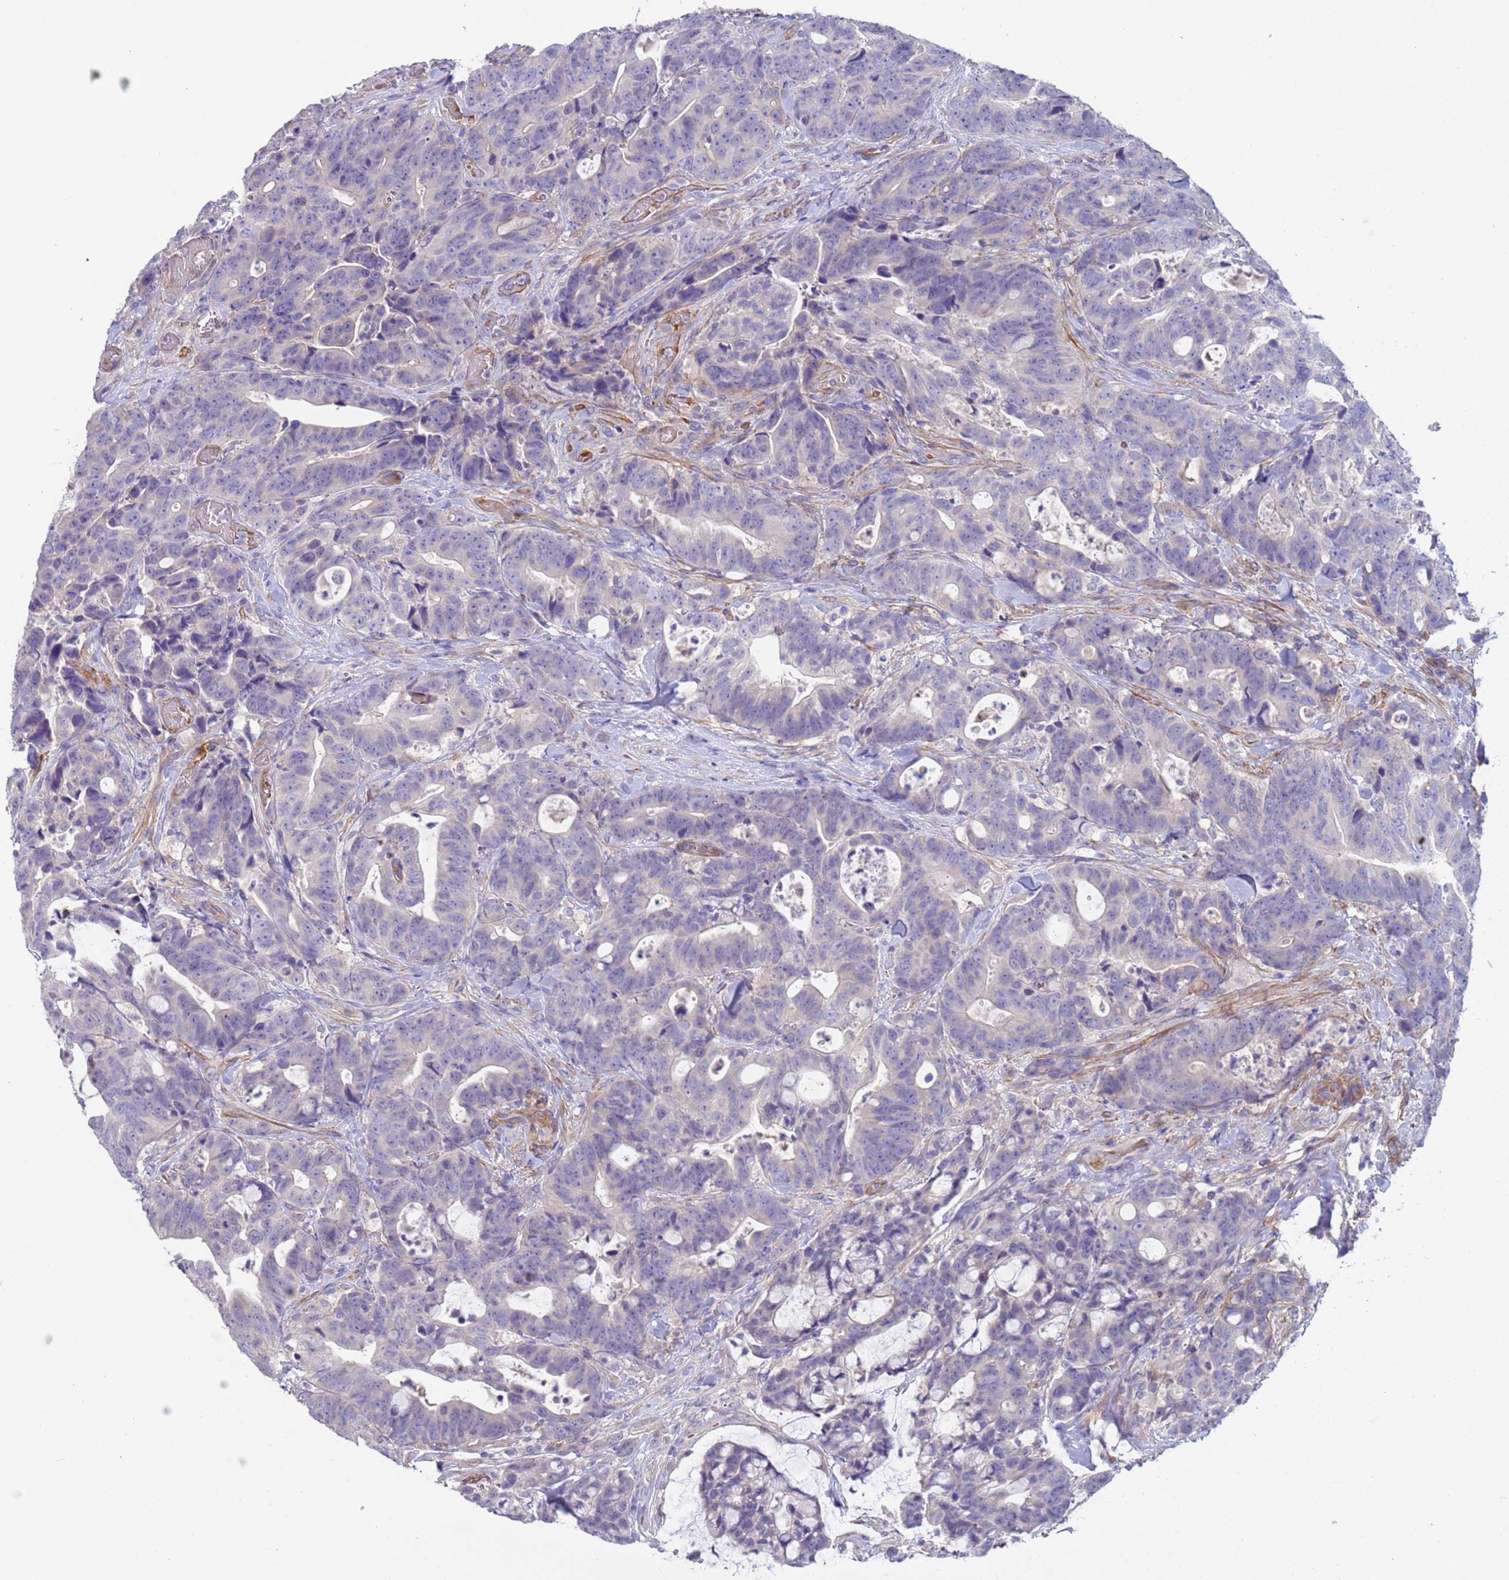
{"staining": {"intensity": "negative", "quantity": "none", "location": "none"}, "tissue": "colorectal cancer", "cell_type": "Tumor cells", "image_type": "cancer", "snomed": [{"axis": "morphology", "description": "Adenocarcinoma, NOS"}, {"axis": "topography", "description": "Colon"}], "caption": "The histopathology image displays no staining of tumor cells in colorectal cancer. (DAB (3,3'-diaminobenzidine) immunohistochemistry (IHC), high magnification).", "gene": "KBTBD3", "patient": {"sex": "female", "age": 82}}